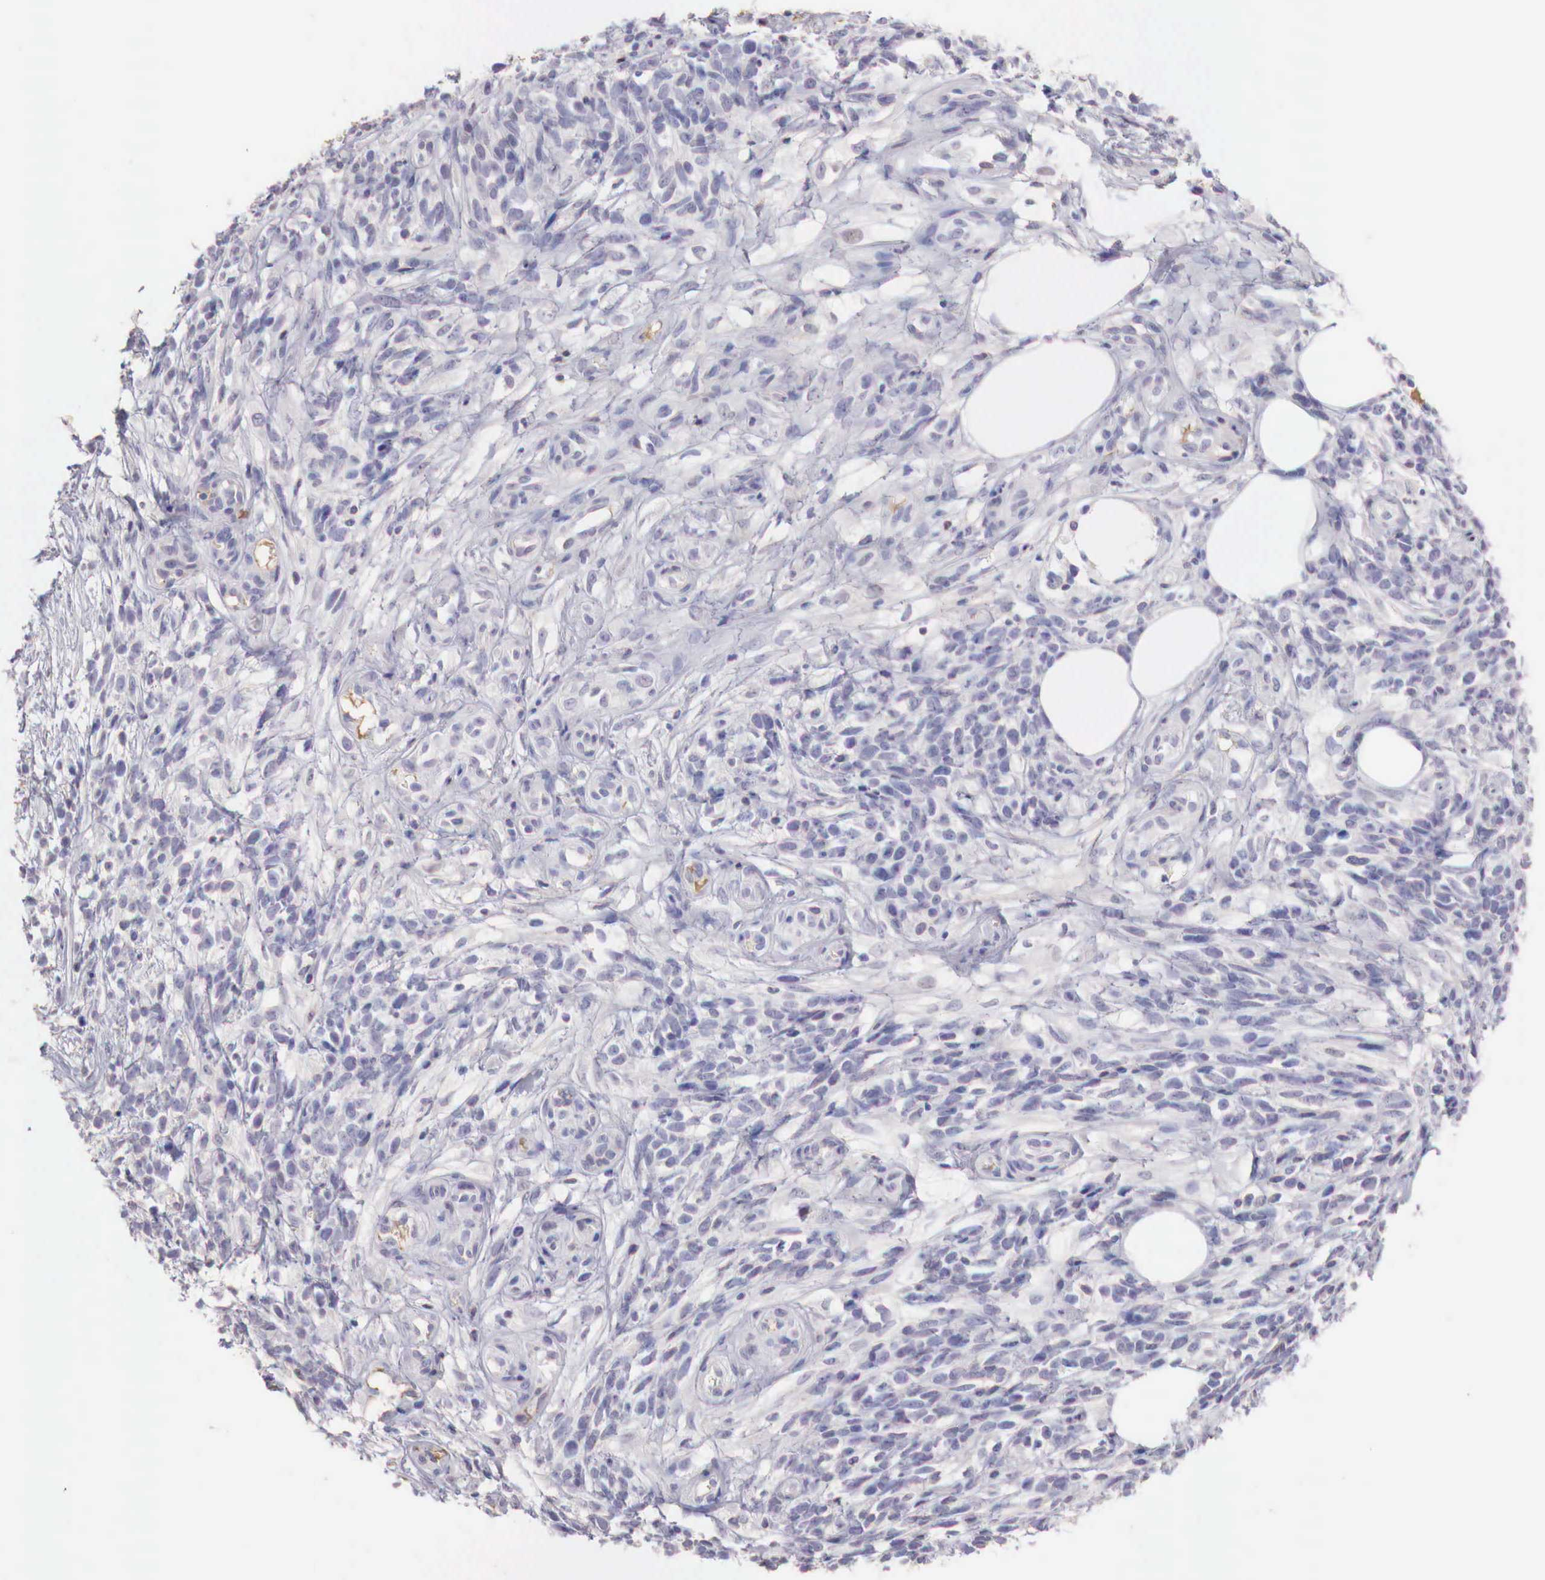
{"staining": {"intensity": "negative", "quantity": "none", "location": "none"}, "tissue": "melanoma", "cell_type": "Tumor cells", "image_type": "cancer", "snomed": [{"axis": "morphology", "description": "Malignant melanoma, NOS"}, {"axis": "topography", "description": "Skin"}], "caption": "The photomicrograph demonstrates no significant expression in tumor cells of melanoma.", "gene": "XPNPEP2", "patient": {"sex": "female", "age": 85}}